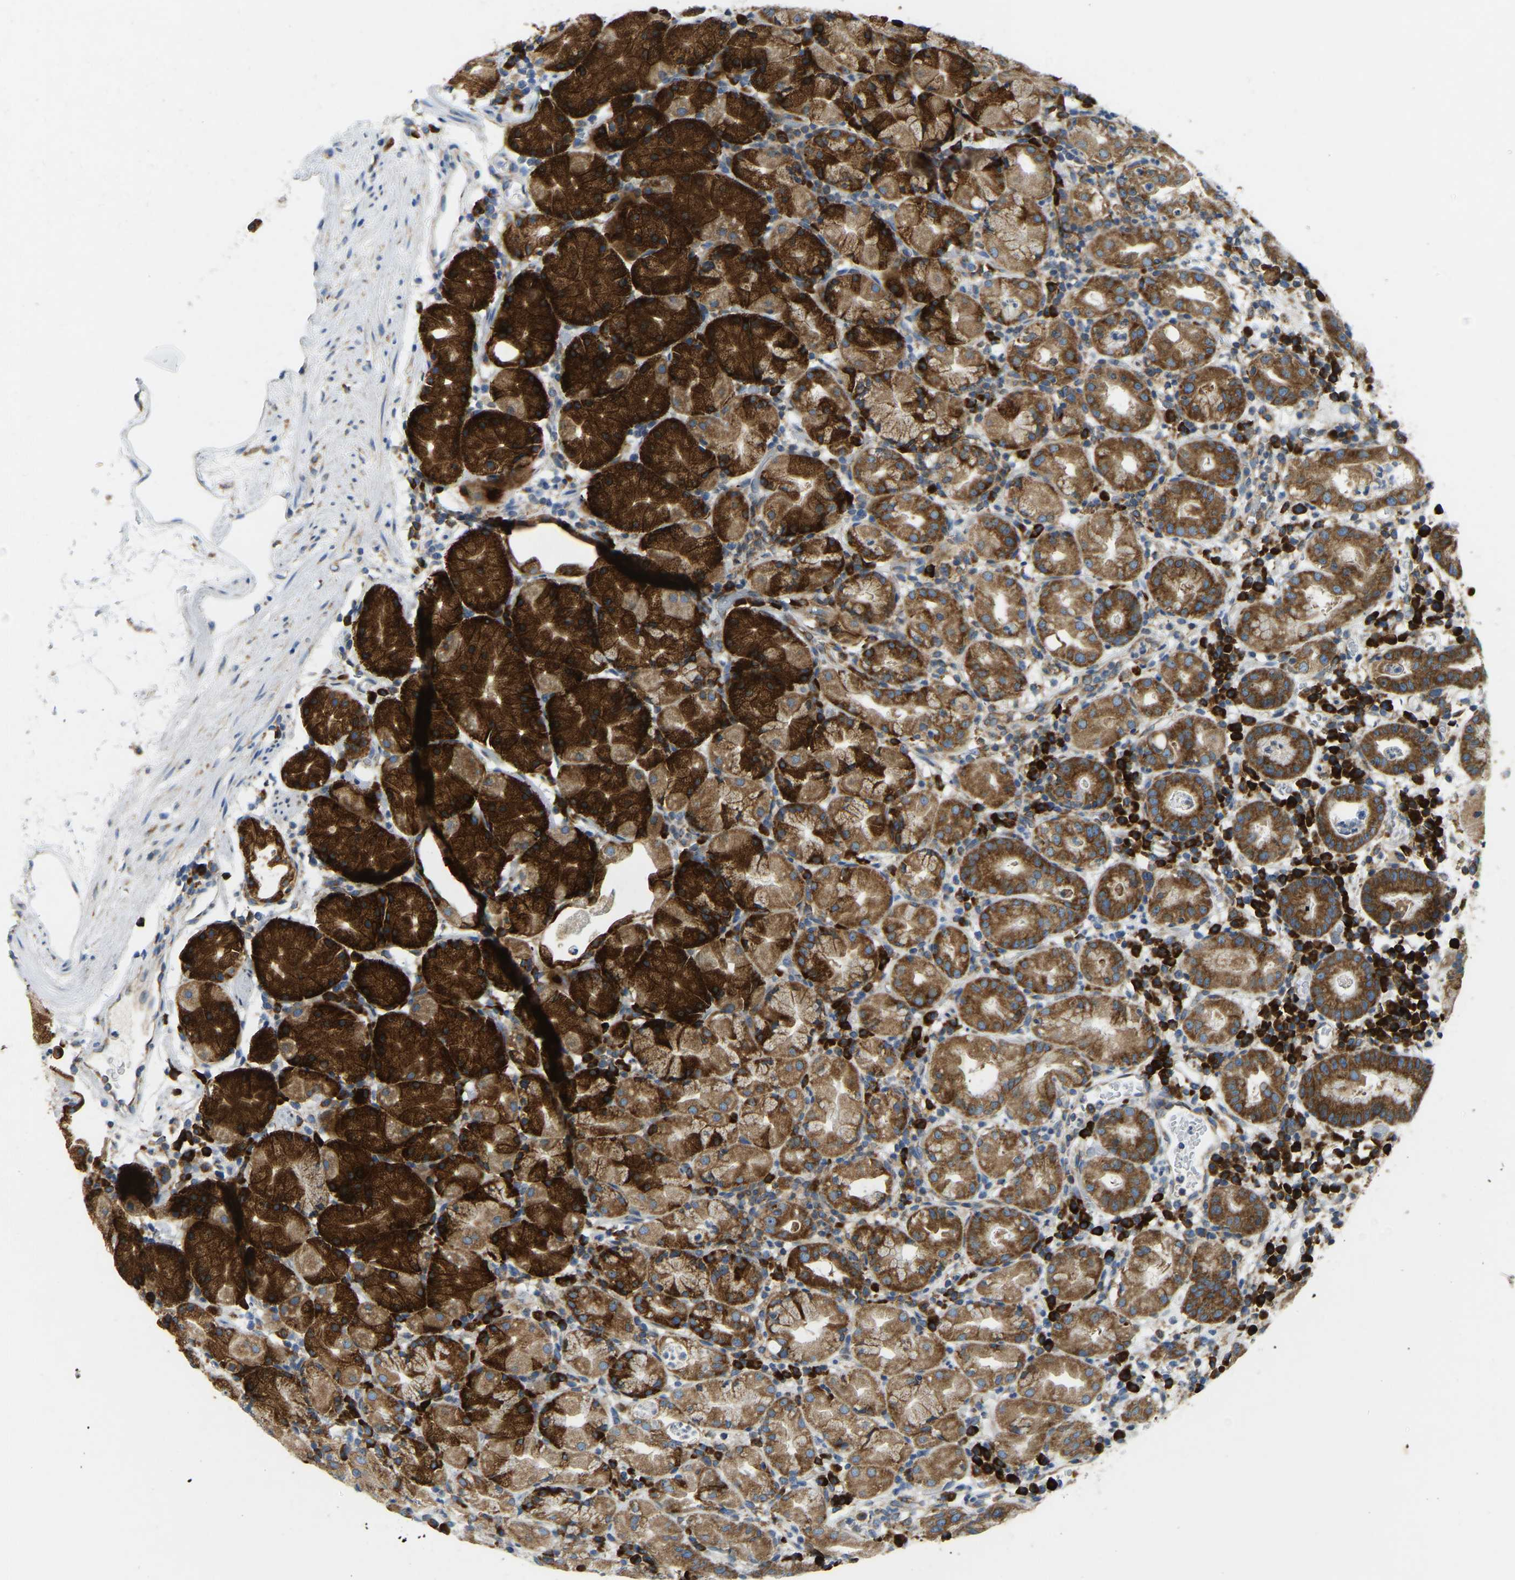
{"staining": {"intensity": "strong", "quantity": ">75%", "location": "cytoplasmic/membranous"}, "tissue": "stomach", "cell_type": "Glandular cells", "image_type": "normal", "snomed": [{"axis": "morphology", "description": "Normal tissue, NOS"}, {"axis": "topography", "description": "Stomach"}, {"axis": "topography", "description": "Stomach, lower"}], "caption": "An immunohistochemistry (IHC) photomicrograph of unremarkable tissue is shown. Protein staining in brown labels strong cytoplasmic/membranous positivity in stomach within glandular cells. Using DAB (3,3'-diaminobenzidine) (brown) and hematoxylin (blue) stains, captured at high magnification using brightfield microscopy.", "gene": "SND1", "patient": {"sex": "female", "age": 75}}